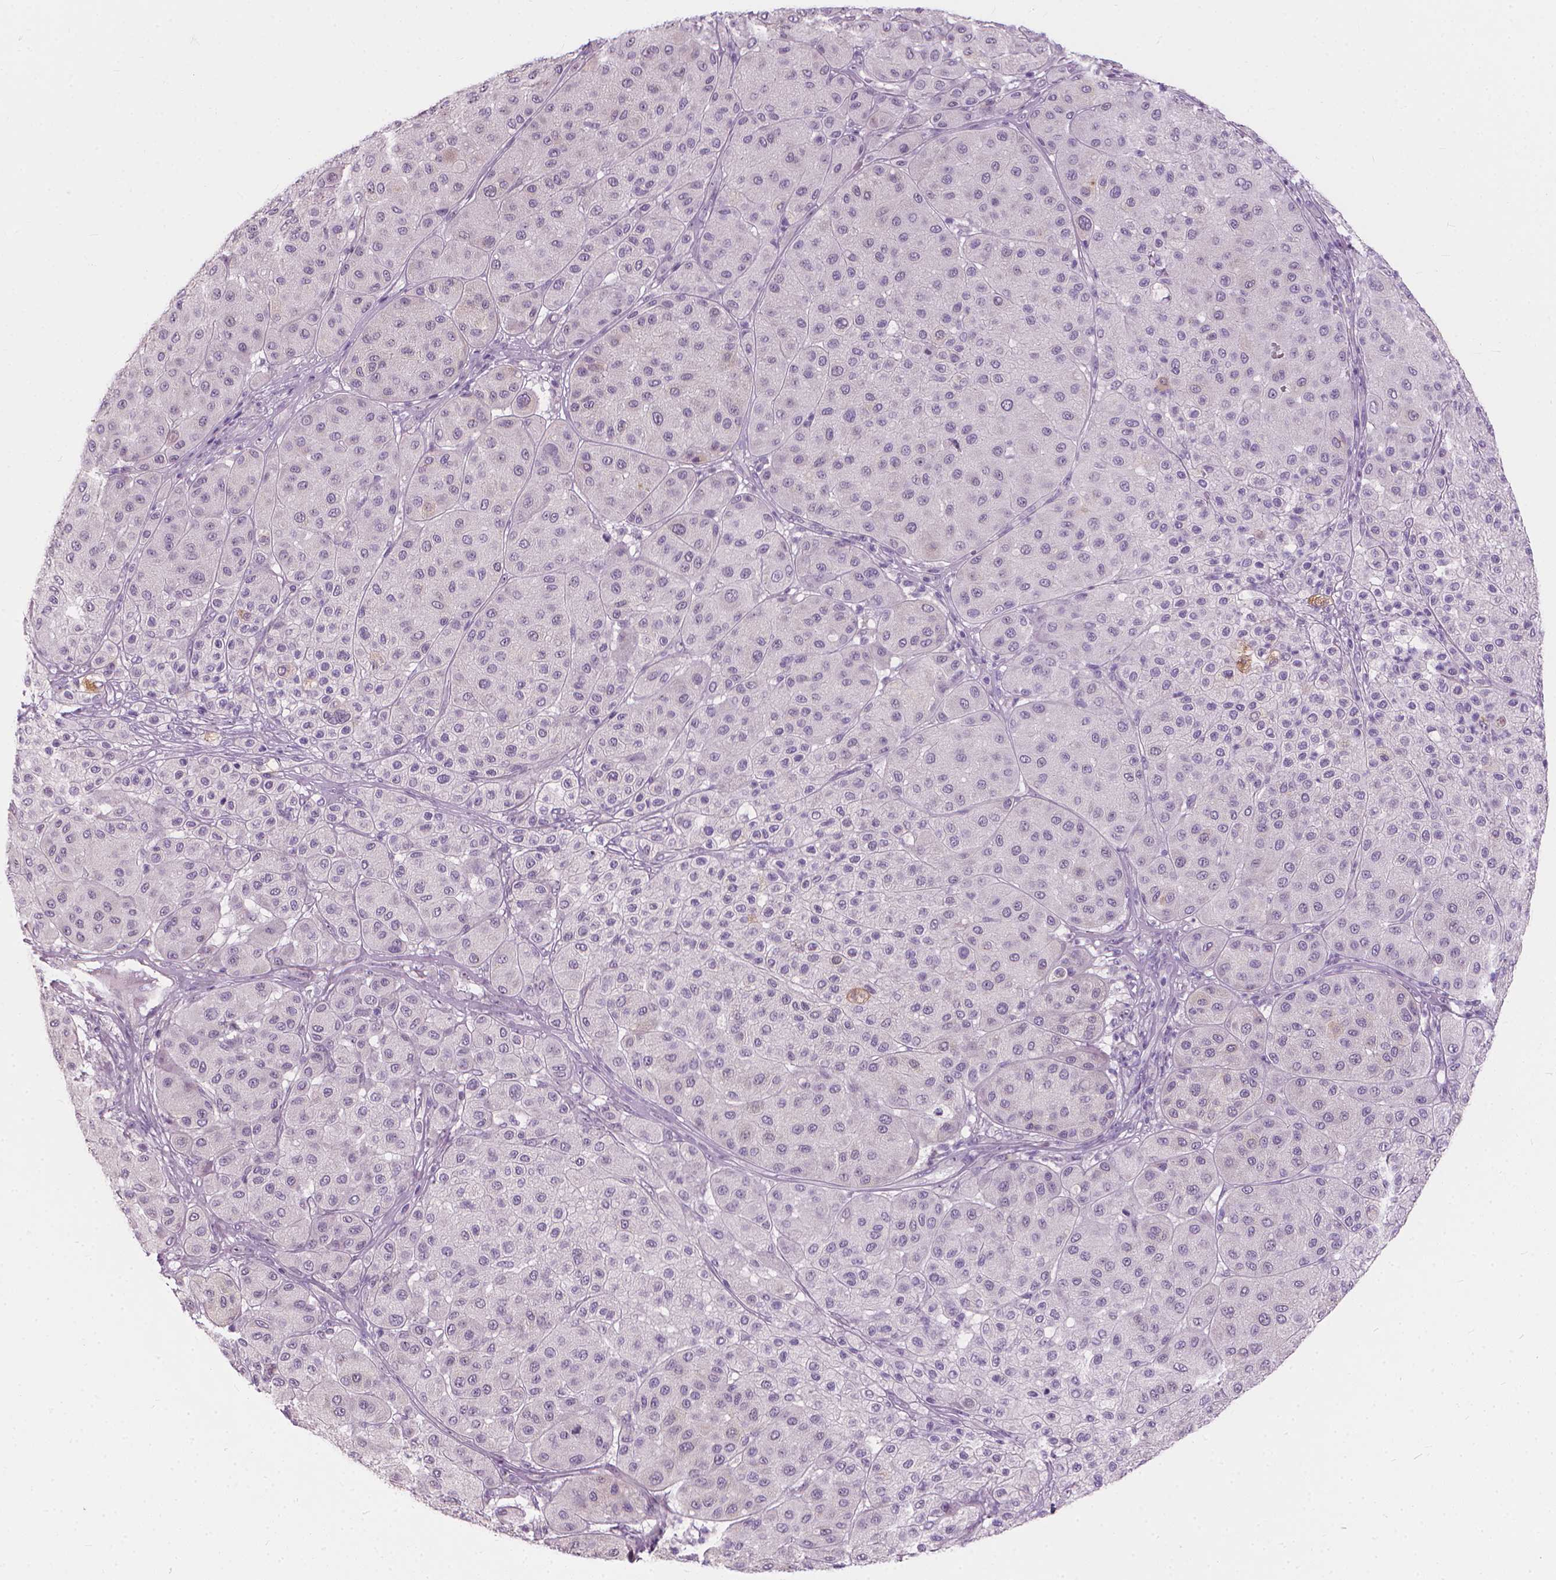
{"staining": {"intensity": "negative", "quantity": "none", "location": "none"}, "tissue": "melanoma", "cell_type": "Tumor cells", "image_type": "cancer", "snomed": [{"axis": "morphology", "description": "Malignant melanoma, Metastatic site"}, {"axis": "topography", "description": "Smooth muscle"}], "caption": "This is a photomicrograph of immunohistochemistry staining of melanoma, which shows no expression in tumor cells.", "gene": "GPRC5A", "patient": {"sex": "male", "age": 41}}